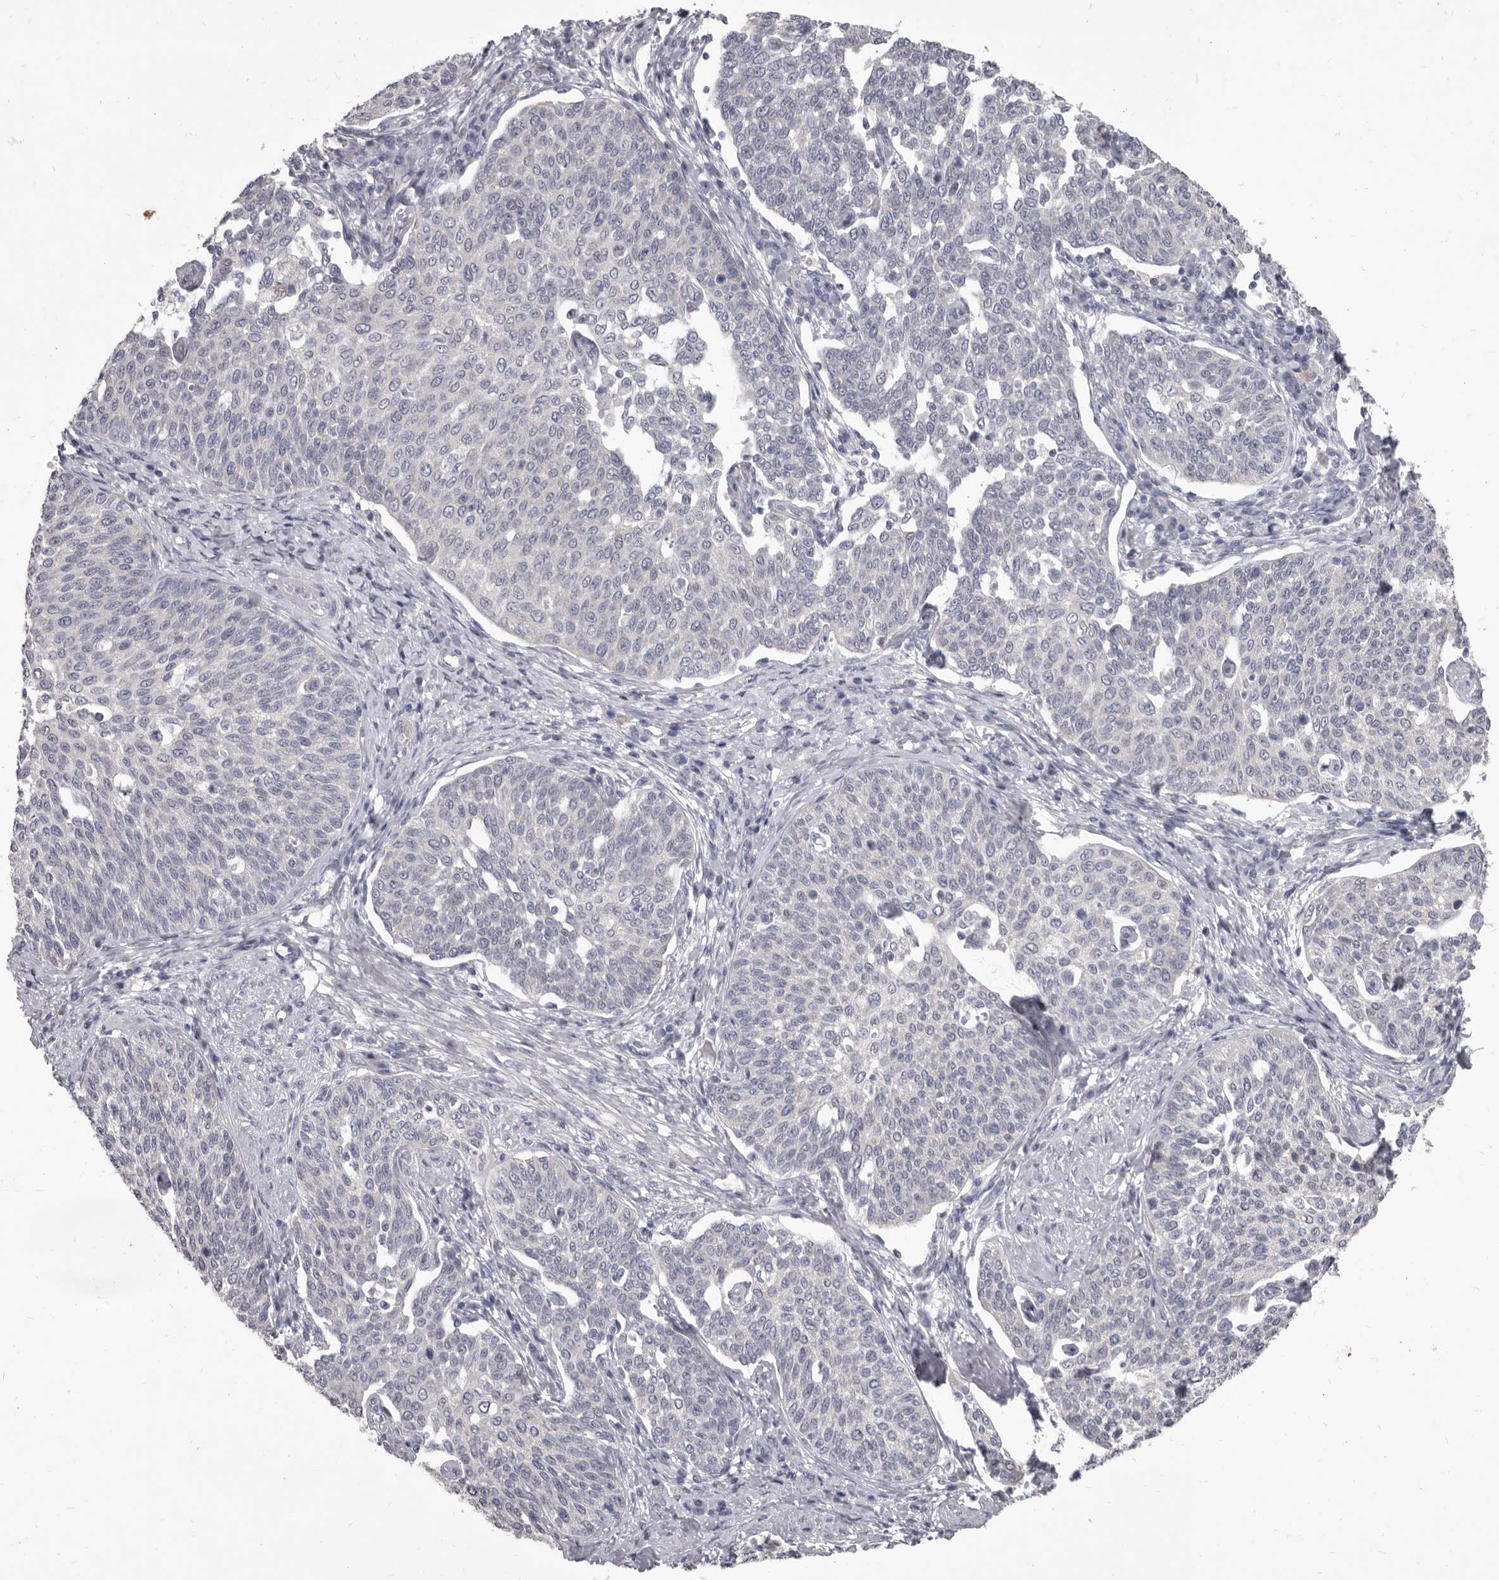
{"staining": {"intensity": "negative", "quantity": "none", "location": "none"}, "tissue": "cervical cancer", "cell_type": "Tumor cells", "image_type": "cancer", "snomed": [{"axis": "morphology", "description": "Squamous cell carcinoma, NOS"}, {"axis": "topography", "description": "Cervix"}], "caption": "Immunohistochemistry (IHC) of cervical cancer exhibits no positivity in tumor cells.", "gene": "GSK3B", "patient": {"sex": "female", "age": 34}}